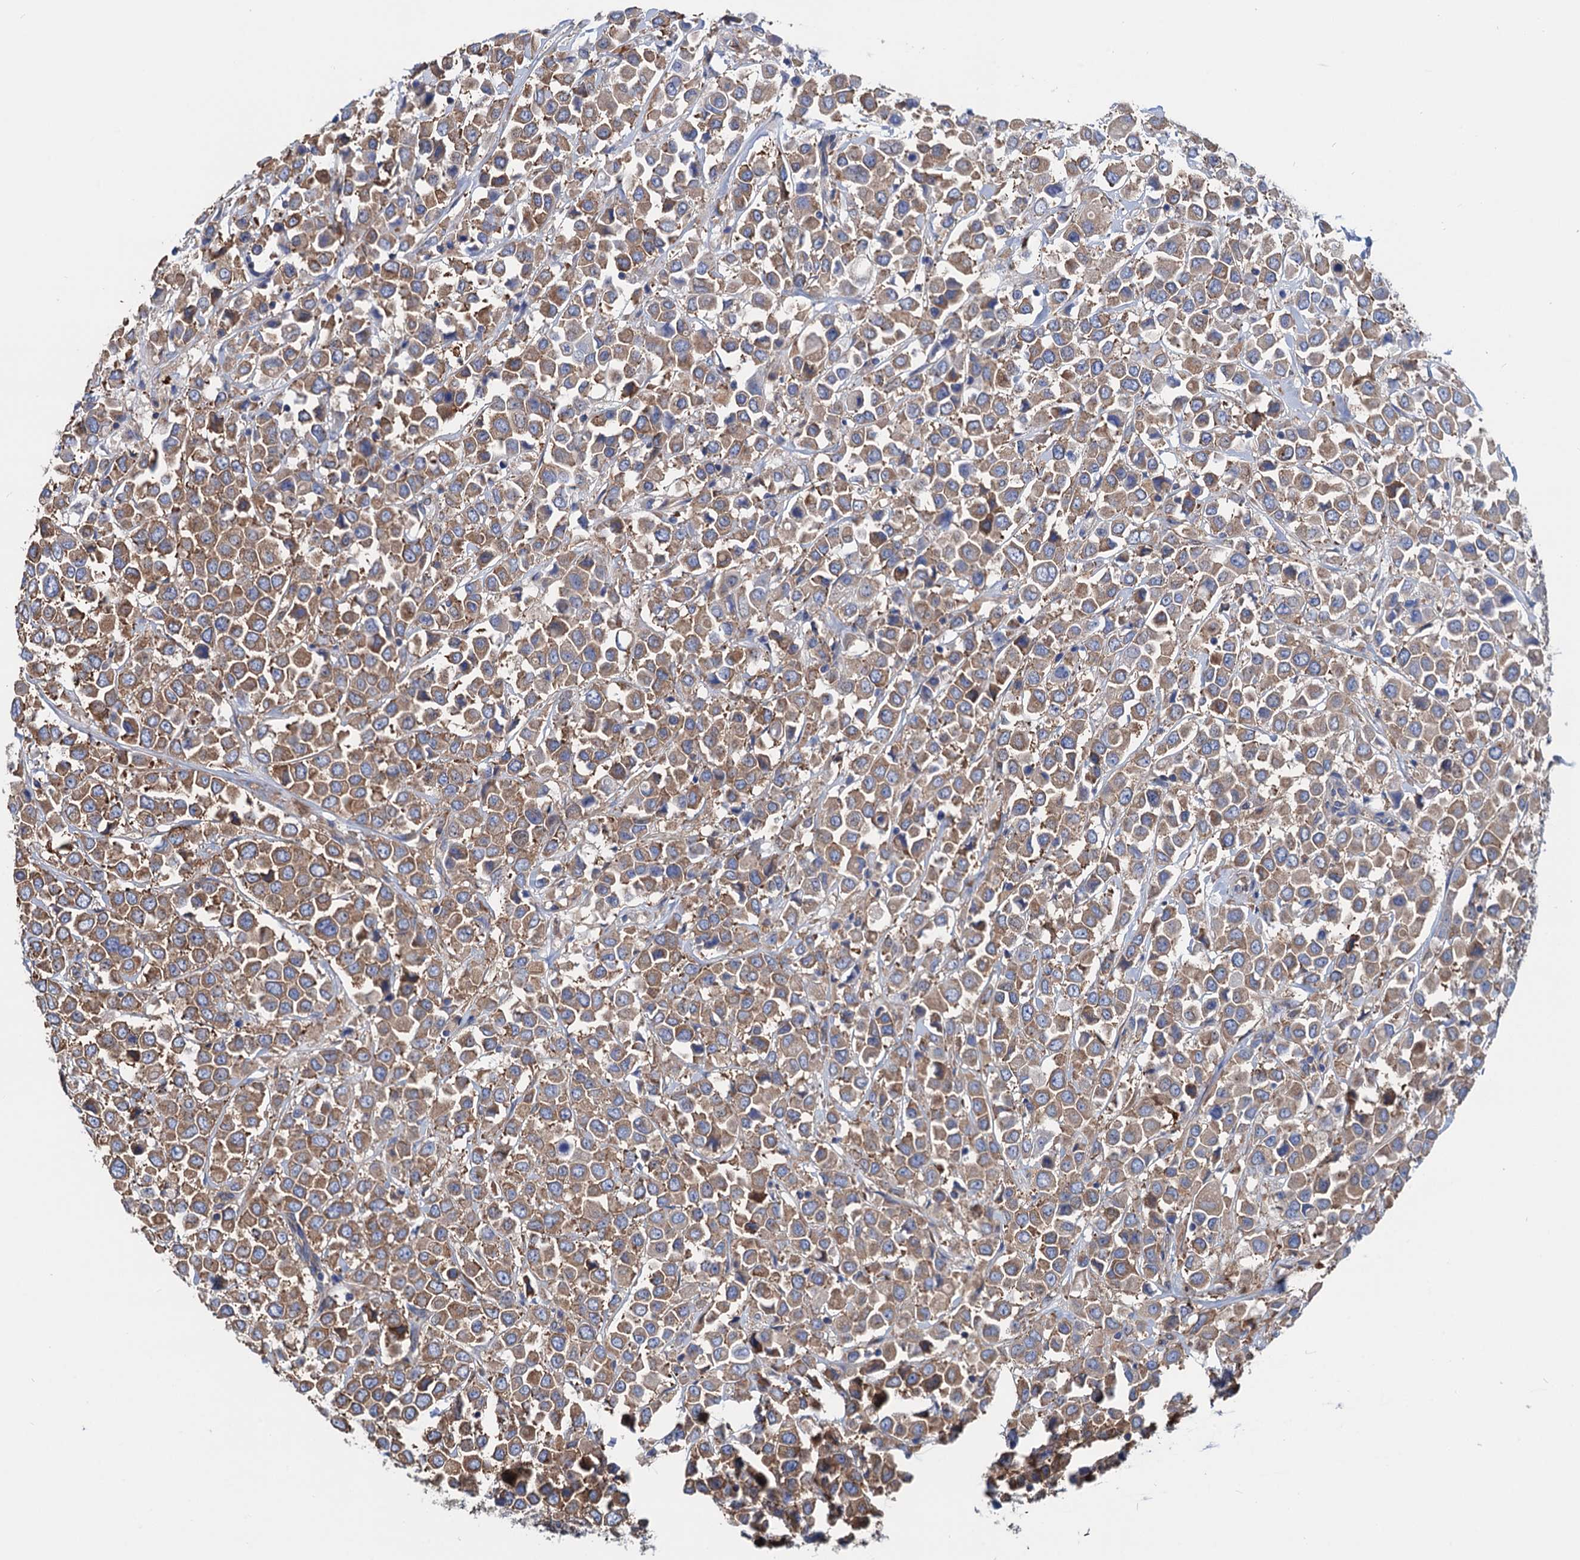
{"staining": {"intensity": "moderate", "quantity": ">75%", "location": "cytoplasmic/membranous"}, "tissue": "breast cancer", "cell_type": "Tumor cells", "image_type": "cancer", "snomed": [{"axis": "morphology", "description": "Duct carcinoma"}, {"axis": "topography", "description": "Breast"}], "caption": "A high-resolution micrograph shows immunohistochemistry (IHC) staining of intraductal carcinoma (breast), which exhibits moderate cytoplasmic/membranous staining in approximately >75% of tumor cells.", "gene": "SLC12A7", "patient": {"sex": "female", "age": 61}}